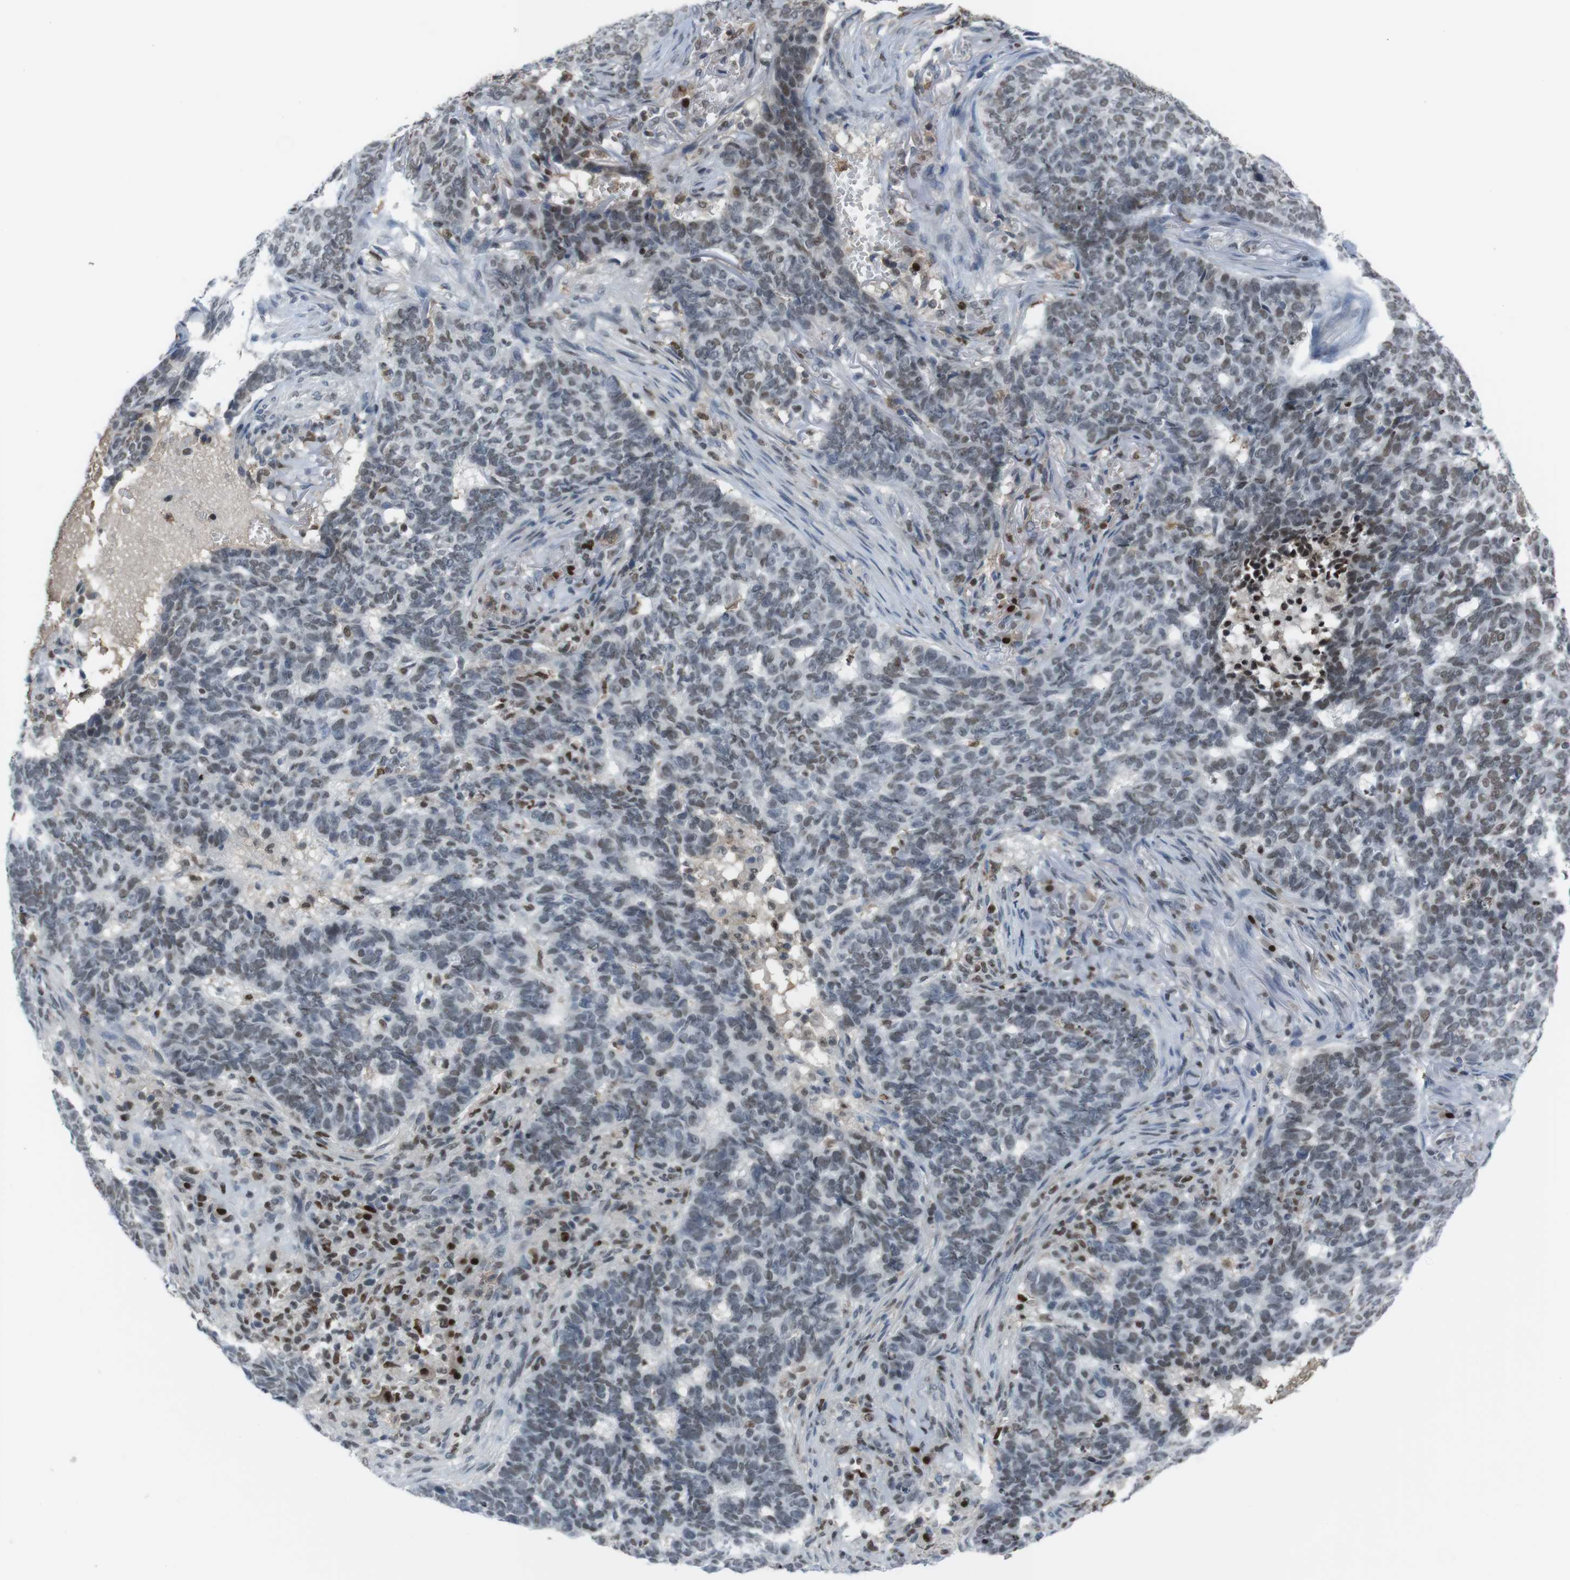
{"staining": {"intensity": "weak", "quantity": "<25%", "location": "nuclear"}, "tissue": "skin cancer", "cell_type": "Tumor cells", "image_type": "cancer", "snomed": [{"axis": "morphology", "description": "Basal cell carcinoma"}, {"axis": "topography", "description": "Skin"}], "caption": "Human skin cancer stained for a protein using immunohistochemistry displays no staining in tumor cells.", "gene": "SUB1", "patient": {"sex": "male", "age": 85}}